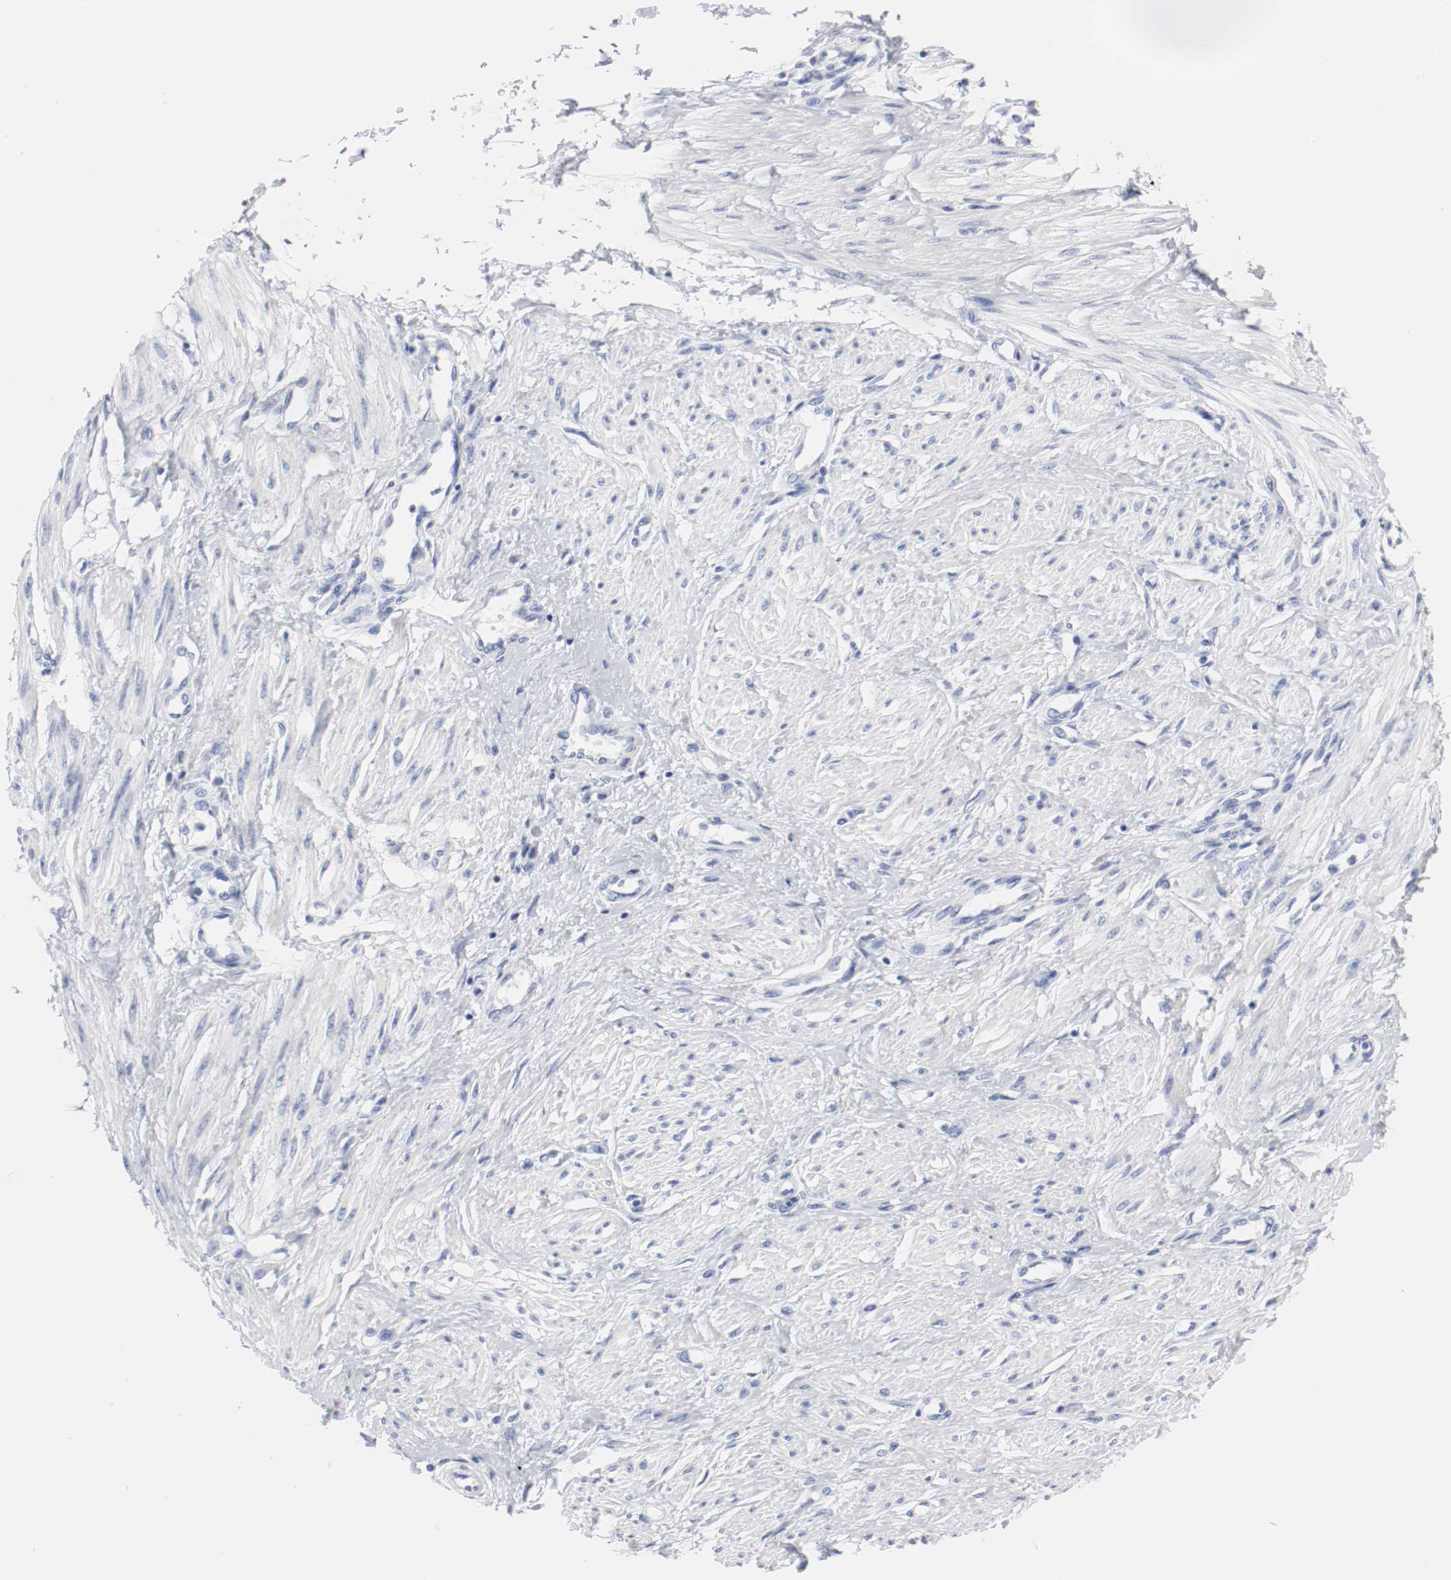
{"staining": {"intensity": "negative", "quantity": "none", "location": "none"}, "tissue": "smooth muscle", "cell_type": "Smooth muscle cells", "image_type": "normal", "snomed": [{"axis": "morphology", "description": "Normal tissue, NOS"}, {"axis": "topography", "description": "Smooth muscle"}, {"axis": "topography", "description": "Uterus"}], "caption": "Immunohistochemistry (IHC) micrograph of unremarkable smooth muscle: human smooth muscle stained with DAB exhibits no significant protein staining in smooth muscle cells.", "gene": "GAD1", "patient": {"sex": "female", "age": 39}}